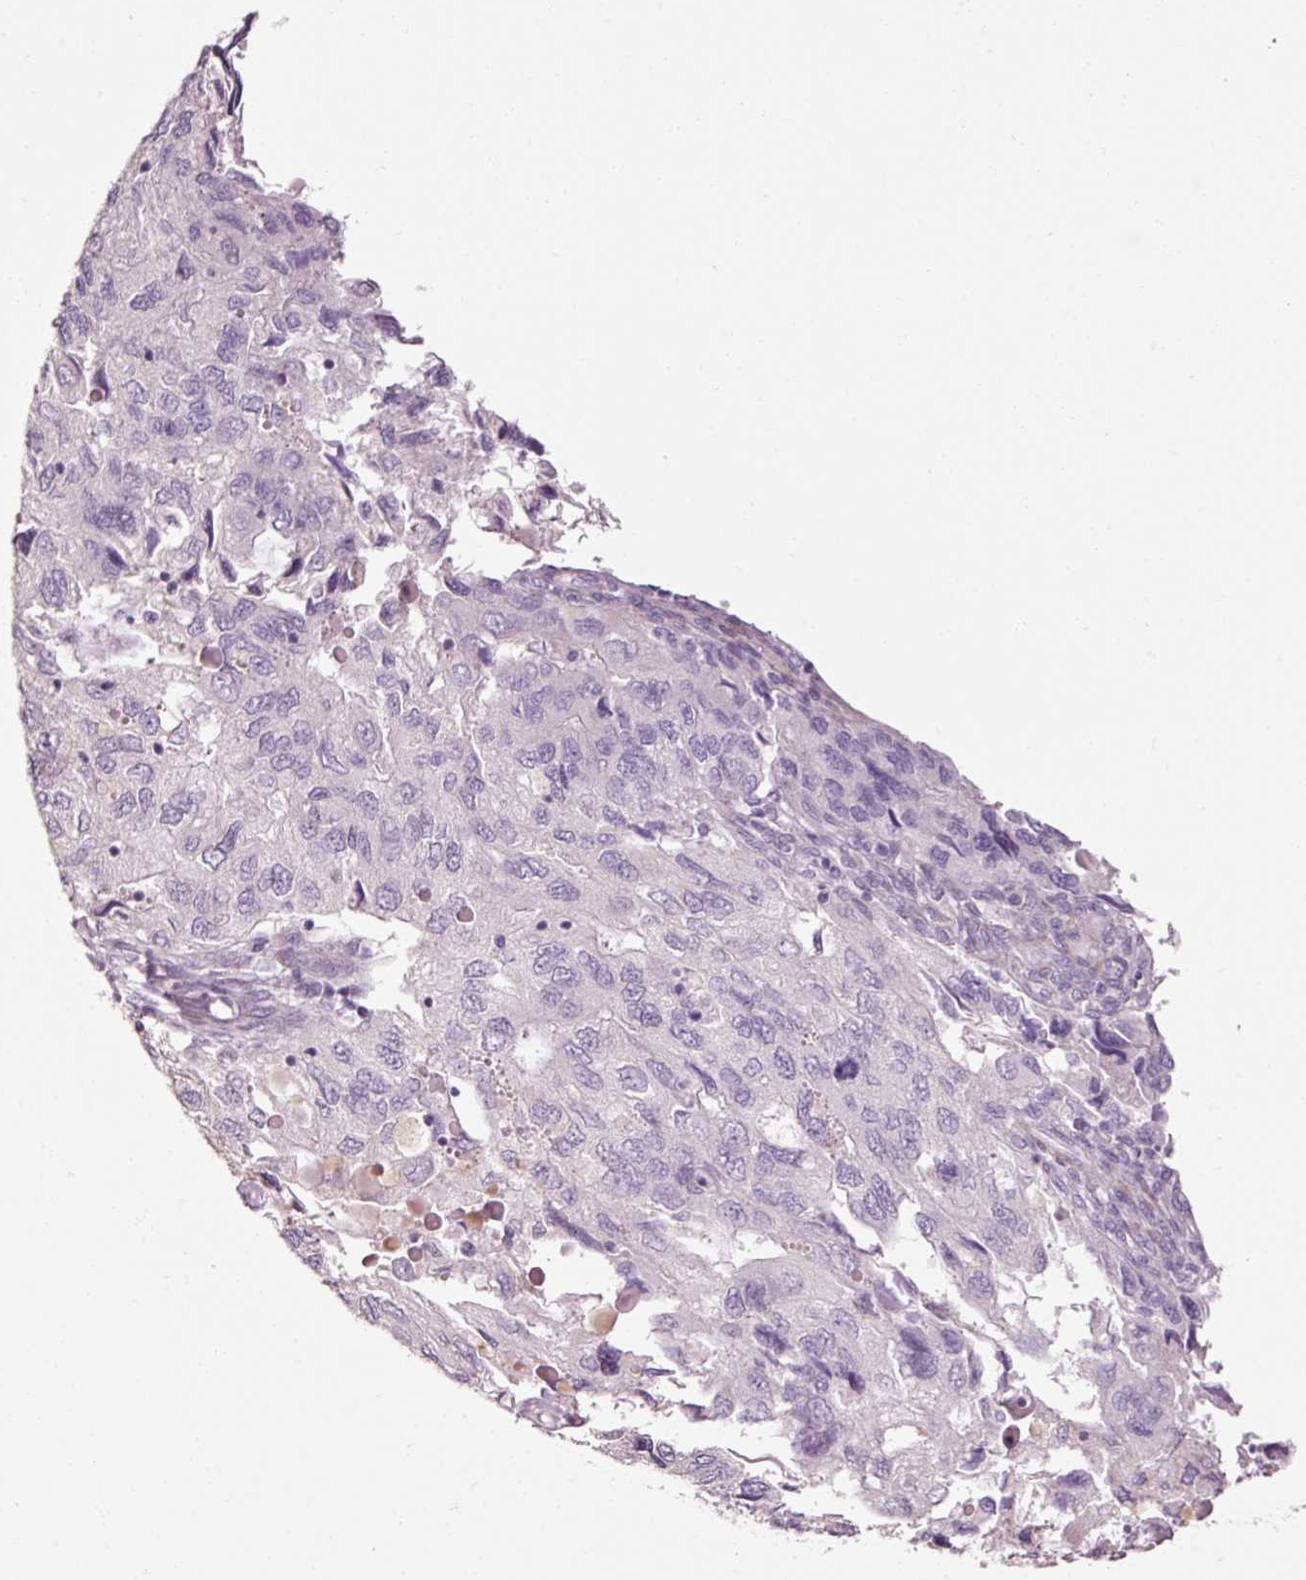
{"staining": {"intensity": "negative", "quantity": "none", "location": "none"}, "tissue": "endometrial cancer", "cell_type": "Tumor cells", "image_type": "cancer", "snomed": [{"axis": "morphology", "description": "Carcinoma, NOS"}, {"axis": "topography", "description": "Uterus"}], "caption": "A histopathology image of human endometrial cancer is negative for staining in tumor cells.", "gene": "ANKRD20A1", "patient": {"sex": "female", "age": 76}}